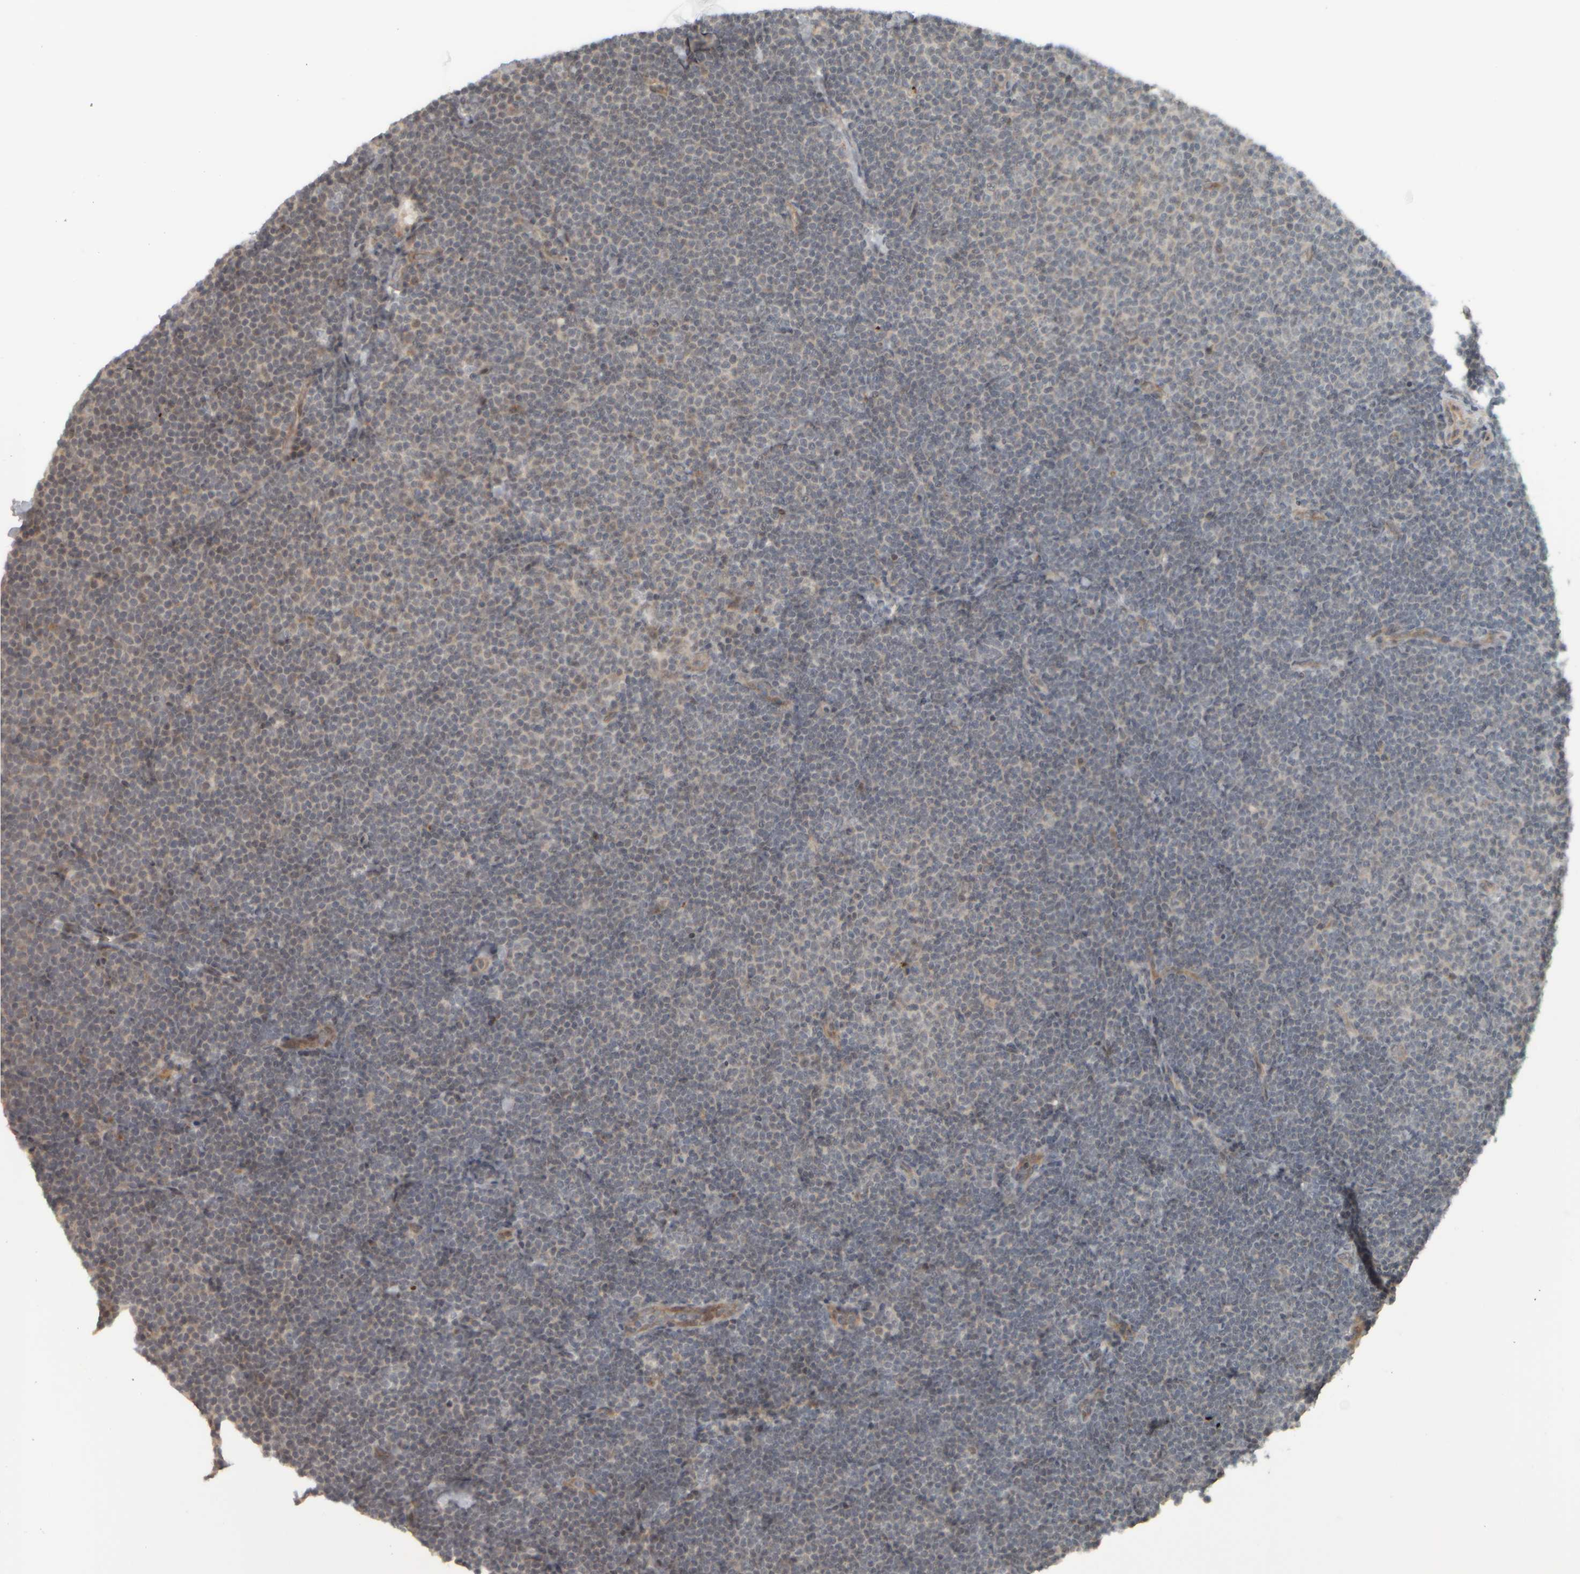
{"staining": {"intensity": "weak", "quantity": "<25%", "location": "nuclear"}, "tissue": "lymphoma", "cell_type": "Tumor cells", "image_type": "cancer", "snomed": [{"axis": "morphology", "description": "Malignant lymphoma, non-Hodgkin's type, Low grade"}, {"axis": "topography", "description": "Lymph node"}], "caption": "The IHC image has no significant expression in tumor cells of malignant lymphoma, non-Hodgkin's type (low-grade) tissue.", "gene": "NAPG", "patient": {"sex": "female", "age": 53}}